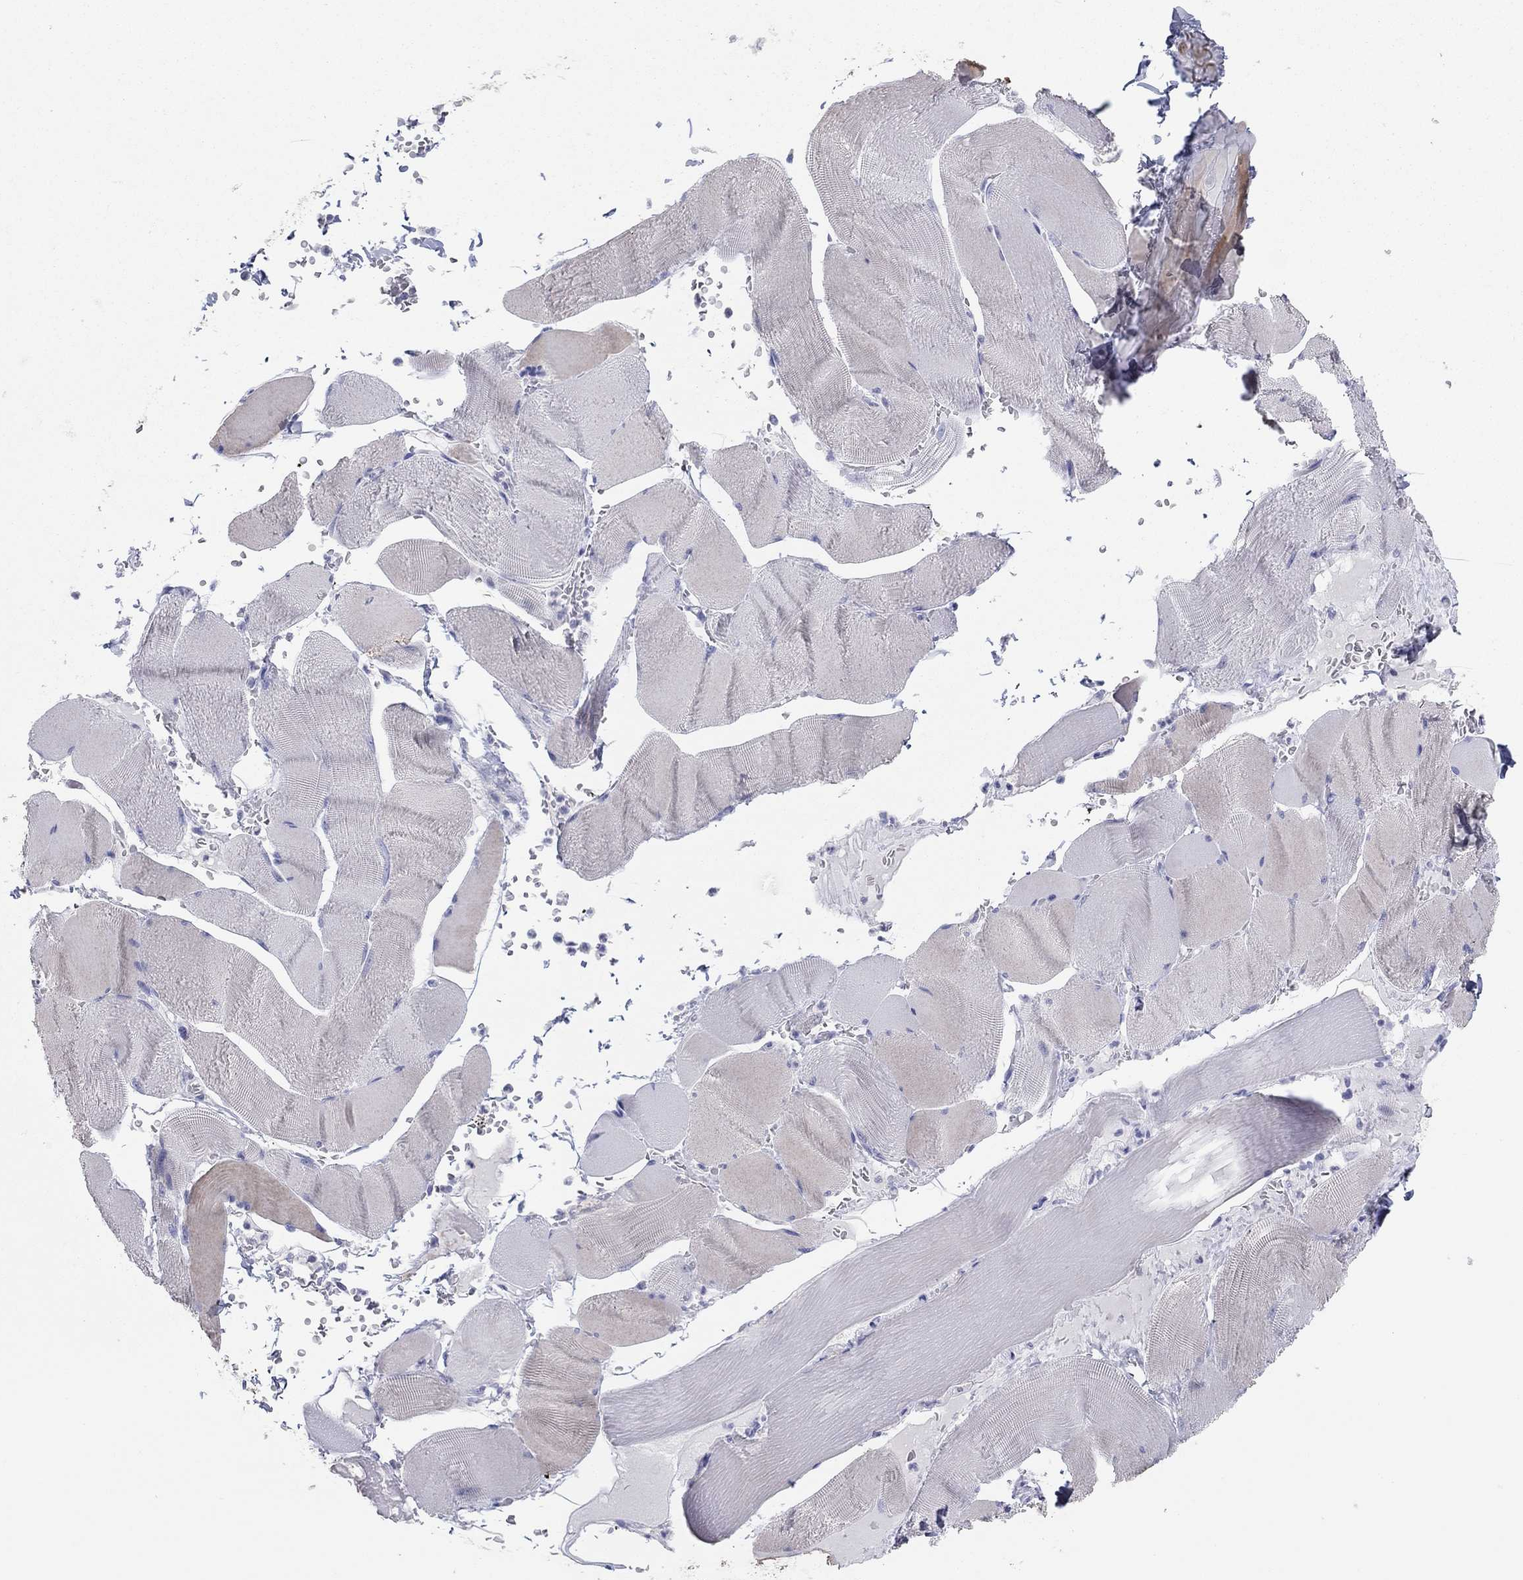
{"staining": {"intensity": "negative", "quantity": "none", "location": "none"}, "tissue": "skeletal muscle", "cell_type": "Myocytes", "image_type": "normal", "snomed": [{"axis": "morphology", "description": "Normal tissue, NOS"}, {"axis": "topography", "description": "Skeletal muscle"}], "caption": "Immunohistochemistry (IHC) of unremarkable human skeletal muscle demonstrates no staining in myocytes.", "gene": "CPNE6", "patient": {"sex": "male", "age": 56}}